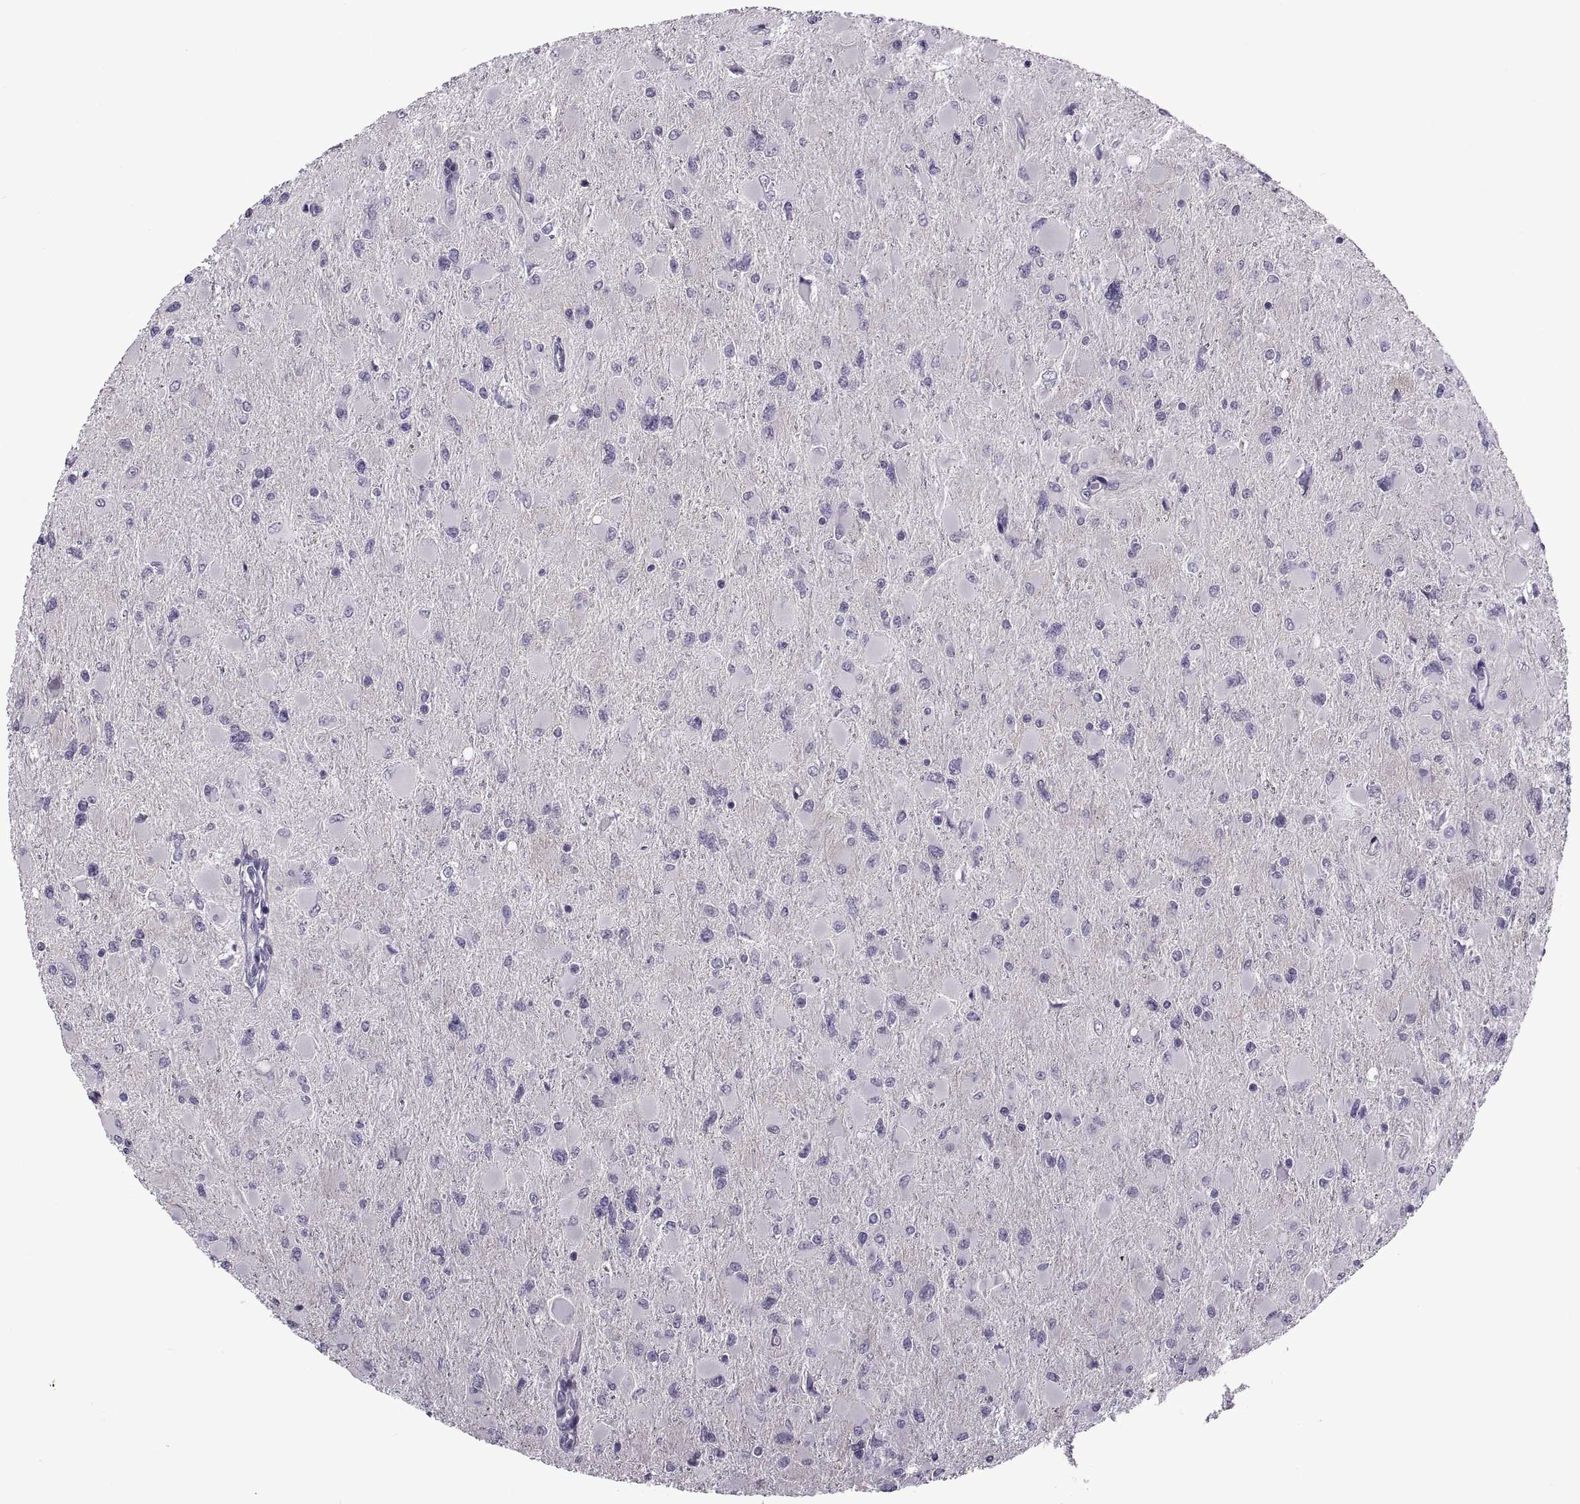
{"staining": {"intensity": "negative", "quantity": "none", "location": "none"}, "tissue": "glioma", "cell_type": "Tumor cells", "image_type": "cancer", "snomed": [{"axis": "morphology", "description": "Glioma, malignant, High grade"}, {"axis": "topography", "description": "Cerebral cortex"}], "caption": "Immunohistochemical staining of malignant glioma (high-grade) reveals no significant expression in tumor cells. Brightfield microscopy of IHC stained with DAB (3,3'-diaminobenzidine) (brown) and hematoxylin (blue), captured at high magnification.", "gene": "TBC1D3G", "patient": {"sex": "female", "age": 36}}